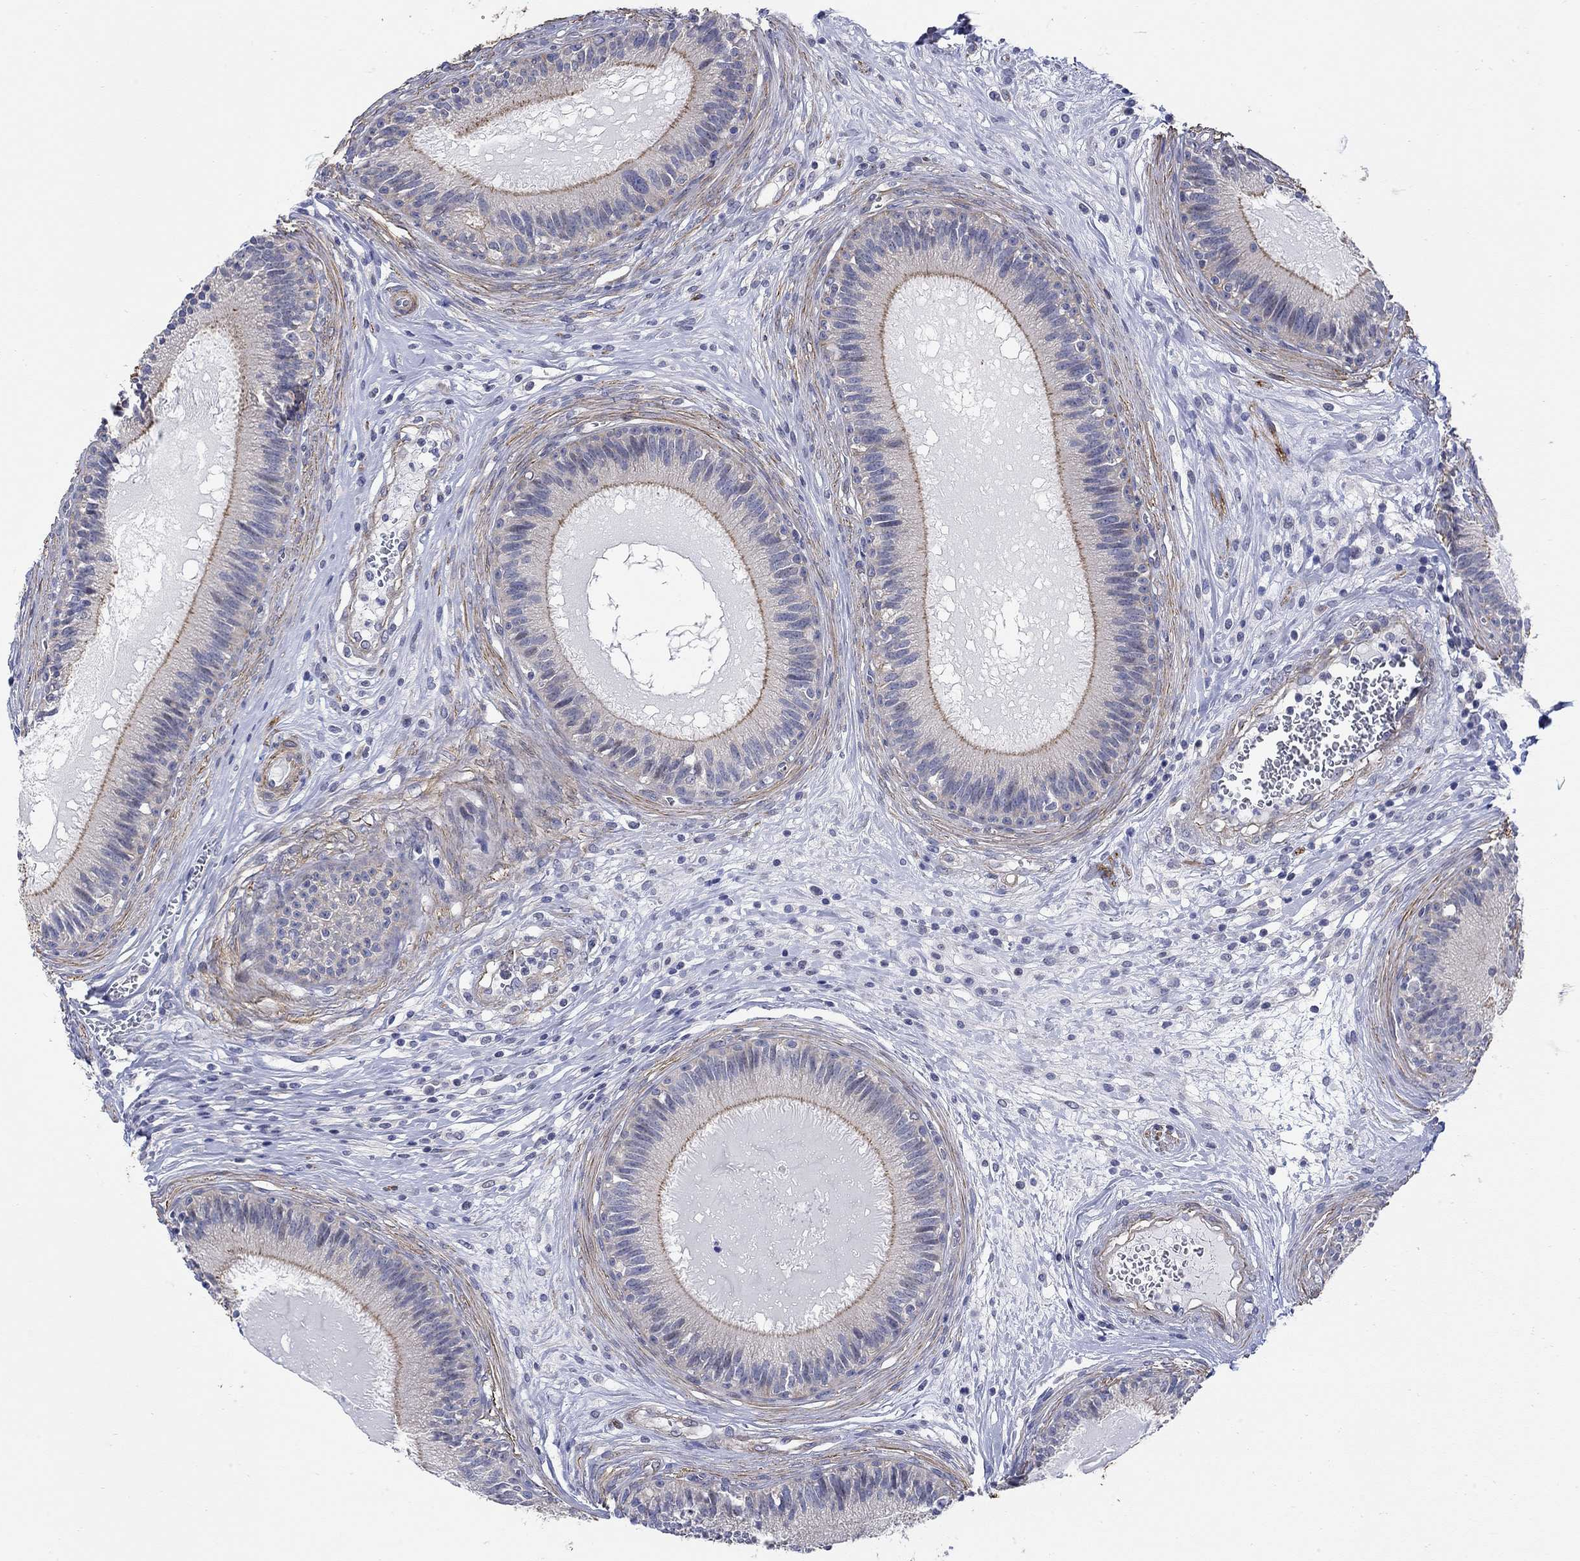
{"staining": {"intensity": "strong", "quantity": ">75%", "location": "cytoplasmic/membranous"}, "tissue": "epididymis", "cell_type": "Glandular cells", "image_type": "normal", "snomed": [{"axis": "morphology", "description": "Normal tissue, NOS"}, {"axis": "topography", "description": "Epididymis"}], "caption": "Unremarkable epididymis was stained to show a protein in brown. There is high levels of strong cytoplasmic/membranous positivity in approximately >75% of glandular cells.", "gene": "SCN7A", "patient": {"sex": "male", "age": 27}}